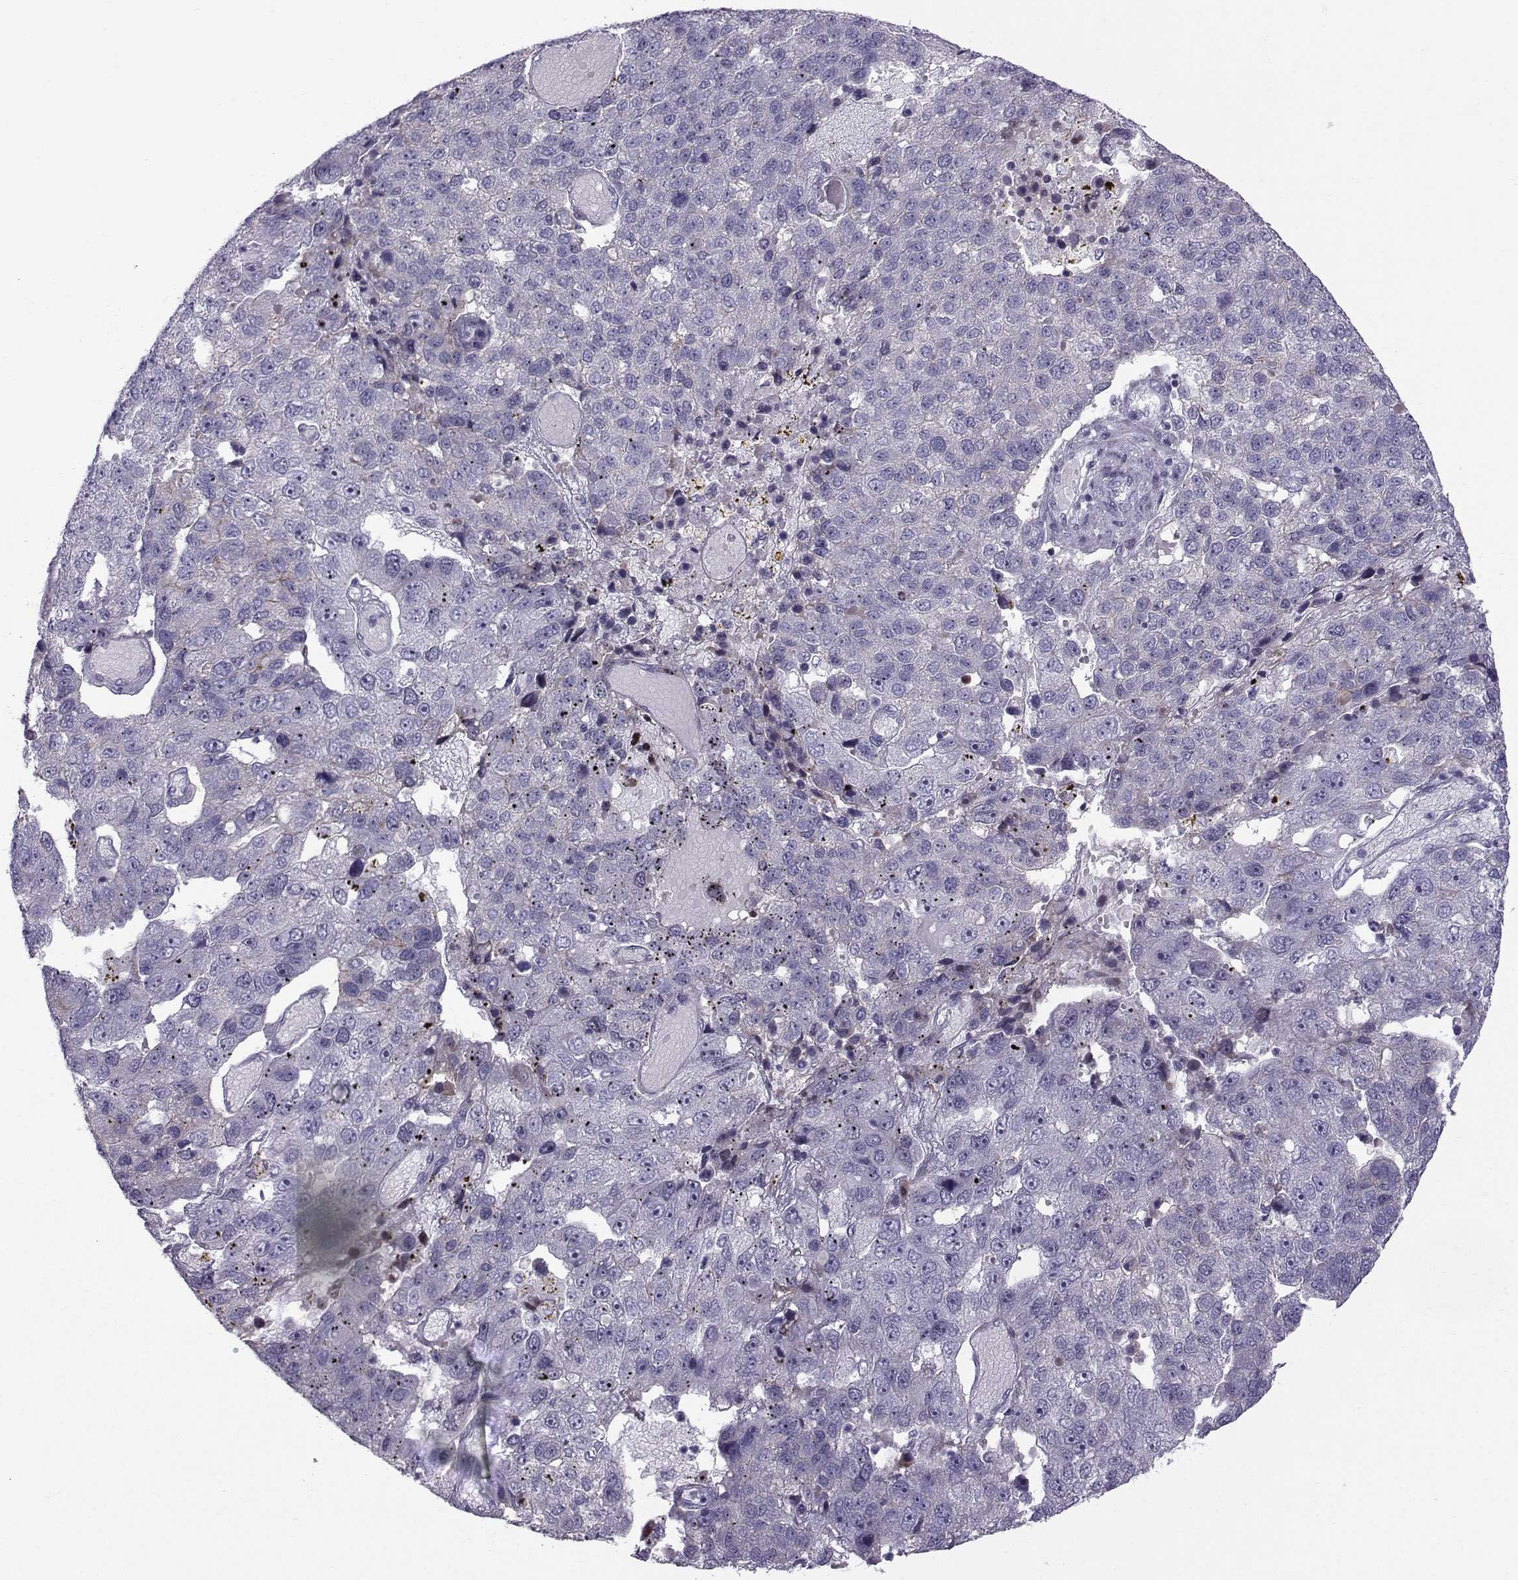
{"staining": {"intensity": "negative", "quantity": "none", "location": "none"}, "tissue": "pancreatic cancer", "cell_type": "Tumor cells", "image_type": "cancer", "snomed": [{"axis": "morphology", "description": "Adenocarcinoma, NOS"}, {"axis": "topography", "description": "Pancreas"}], "caption": "The photomicrograph shows no significant staining in tumor cells of pancreatic adenocarcinoma. The staining was performed using DAB to visualize the protein expression in brown, while the nuclei were stained in blue with hematoxylin (Magnification: 20x).", "gene": "DMRT3", "patient": {"sex": "female", "age": 61}}